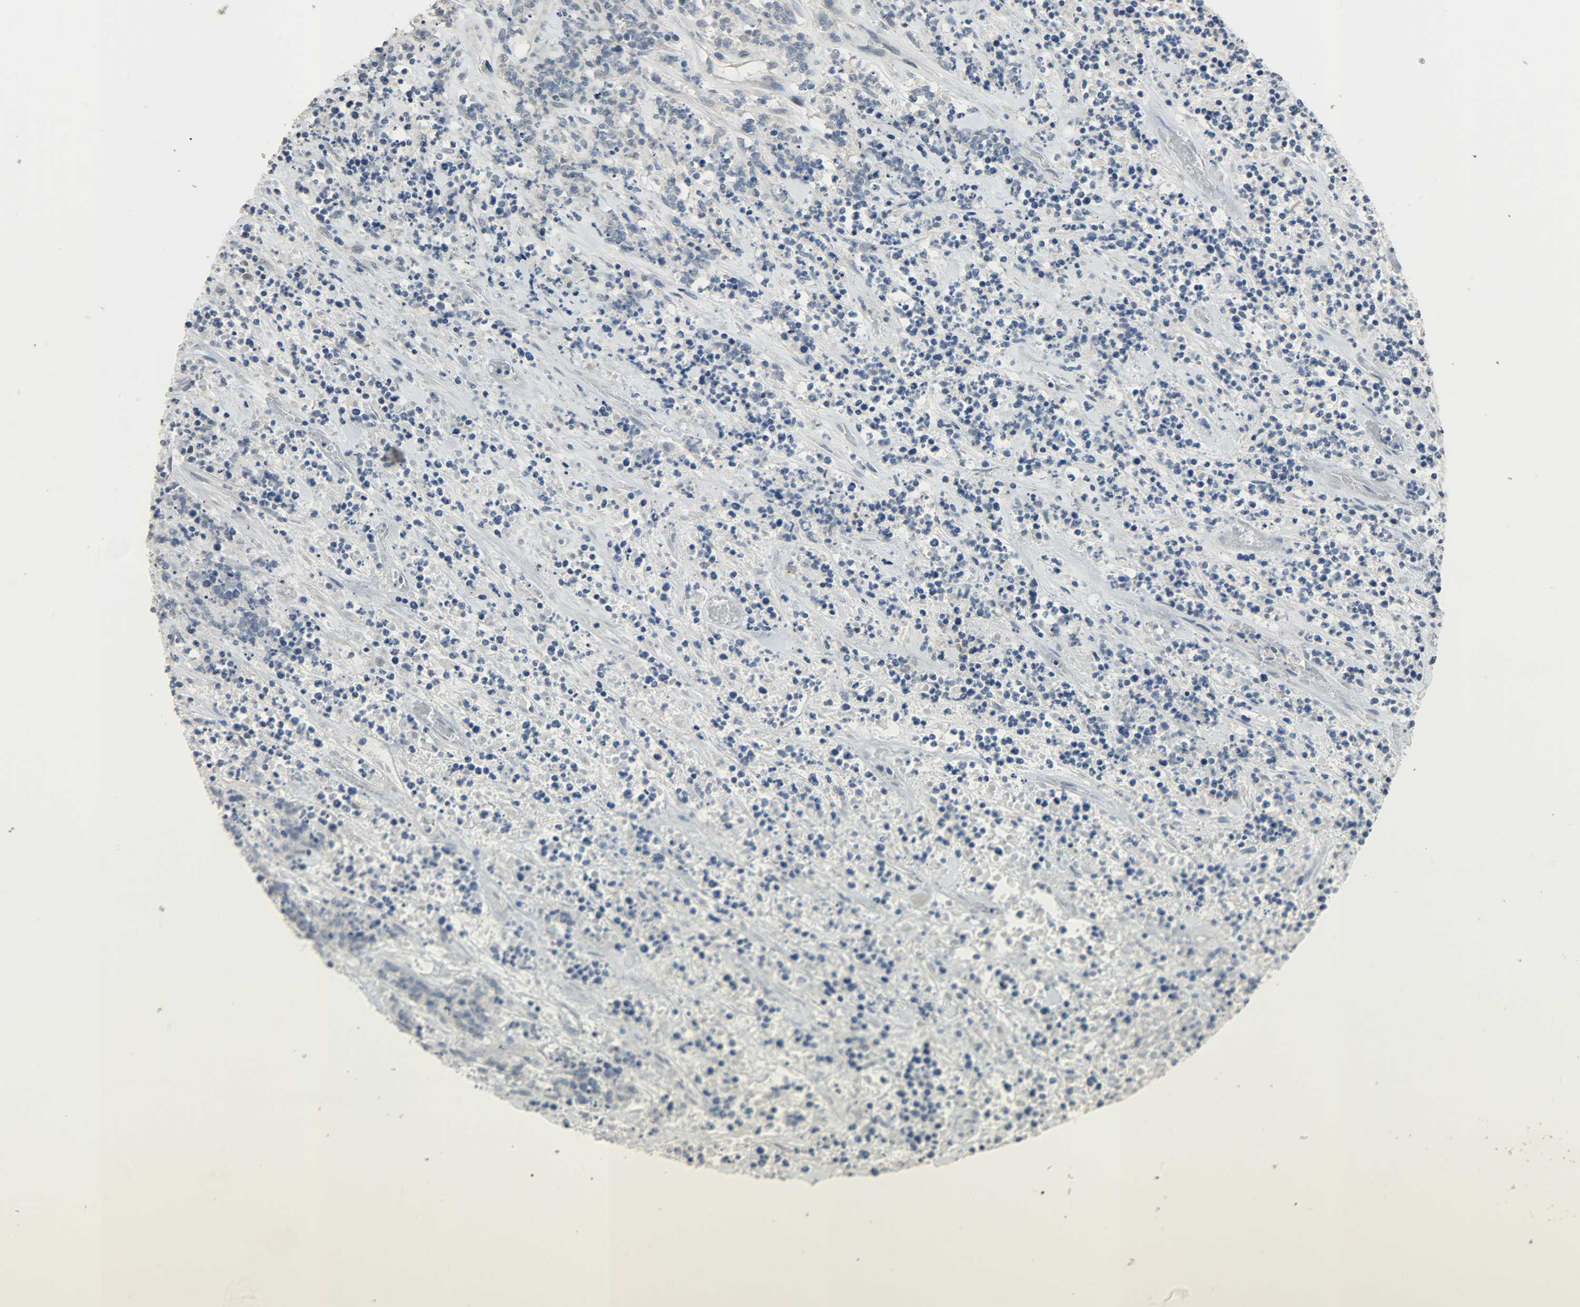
{"staining": {"intensity": "negative", "quantity": "none", "location": "none"}, "tissue": "lymphoma", "cell_type": "Tumor cells", "image_type": "cancer", "snomed": [{"axis": "morphology", "description": "Malignant lymphoma, non-Hodgkin's type, High grade"}, {"axis": "topography", "description": "Soft tissue"}], "caption": "A high-resolution photomicrograph shows immunohistochemistry (IHC) staining of high-grade malignant lymphoma, non-Hodgkin's type, which demonstrates no significant positivity in tumor cells.", "gene": "DNAJB6", "patient": {"sex": "male", "age": 18}}